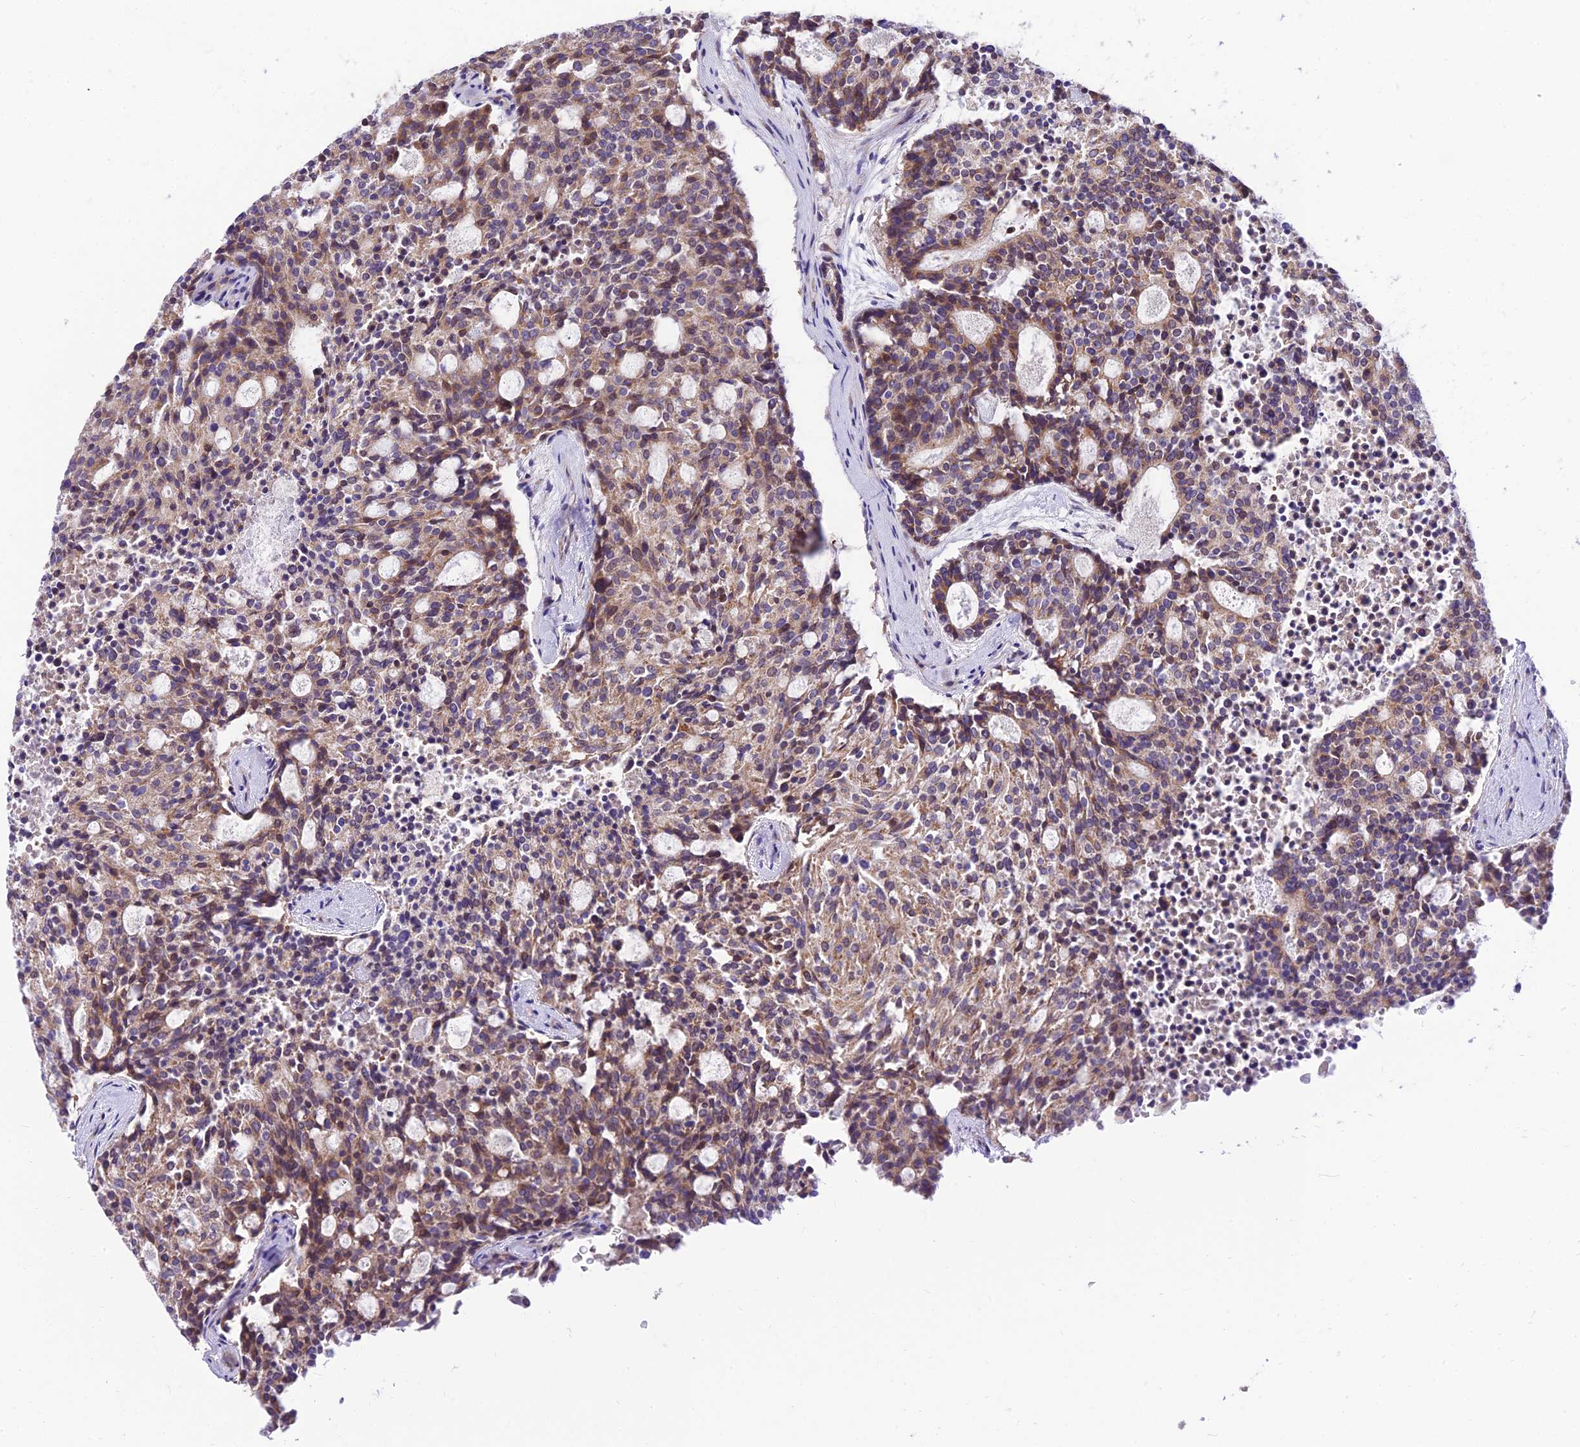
{"staining": {"intensity": "weak", "quantity": ">75%", "location": "cytoplasmic/membranous"}, "tissue": "carcinoid", "cell_type": "Tumor cells", "image_type": "cancer", "snomed": [{"axis": "morphology", "description": "Carcinoid, malignant, NOS"}, {"axis": "topography", "description": "Pancreas"}], "caption": "Protein staining of malignant carcinoid tissue demonstrates weak cytoplasmic/membranous positivity in about >75% of tumor cells.", "gene": "C6orf132", "patient": {"sex": "female", "age": 54}}